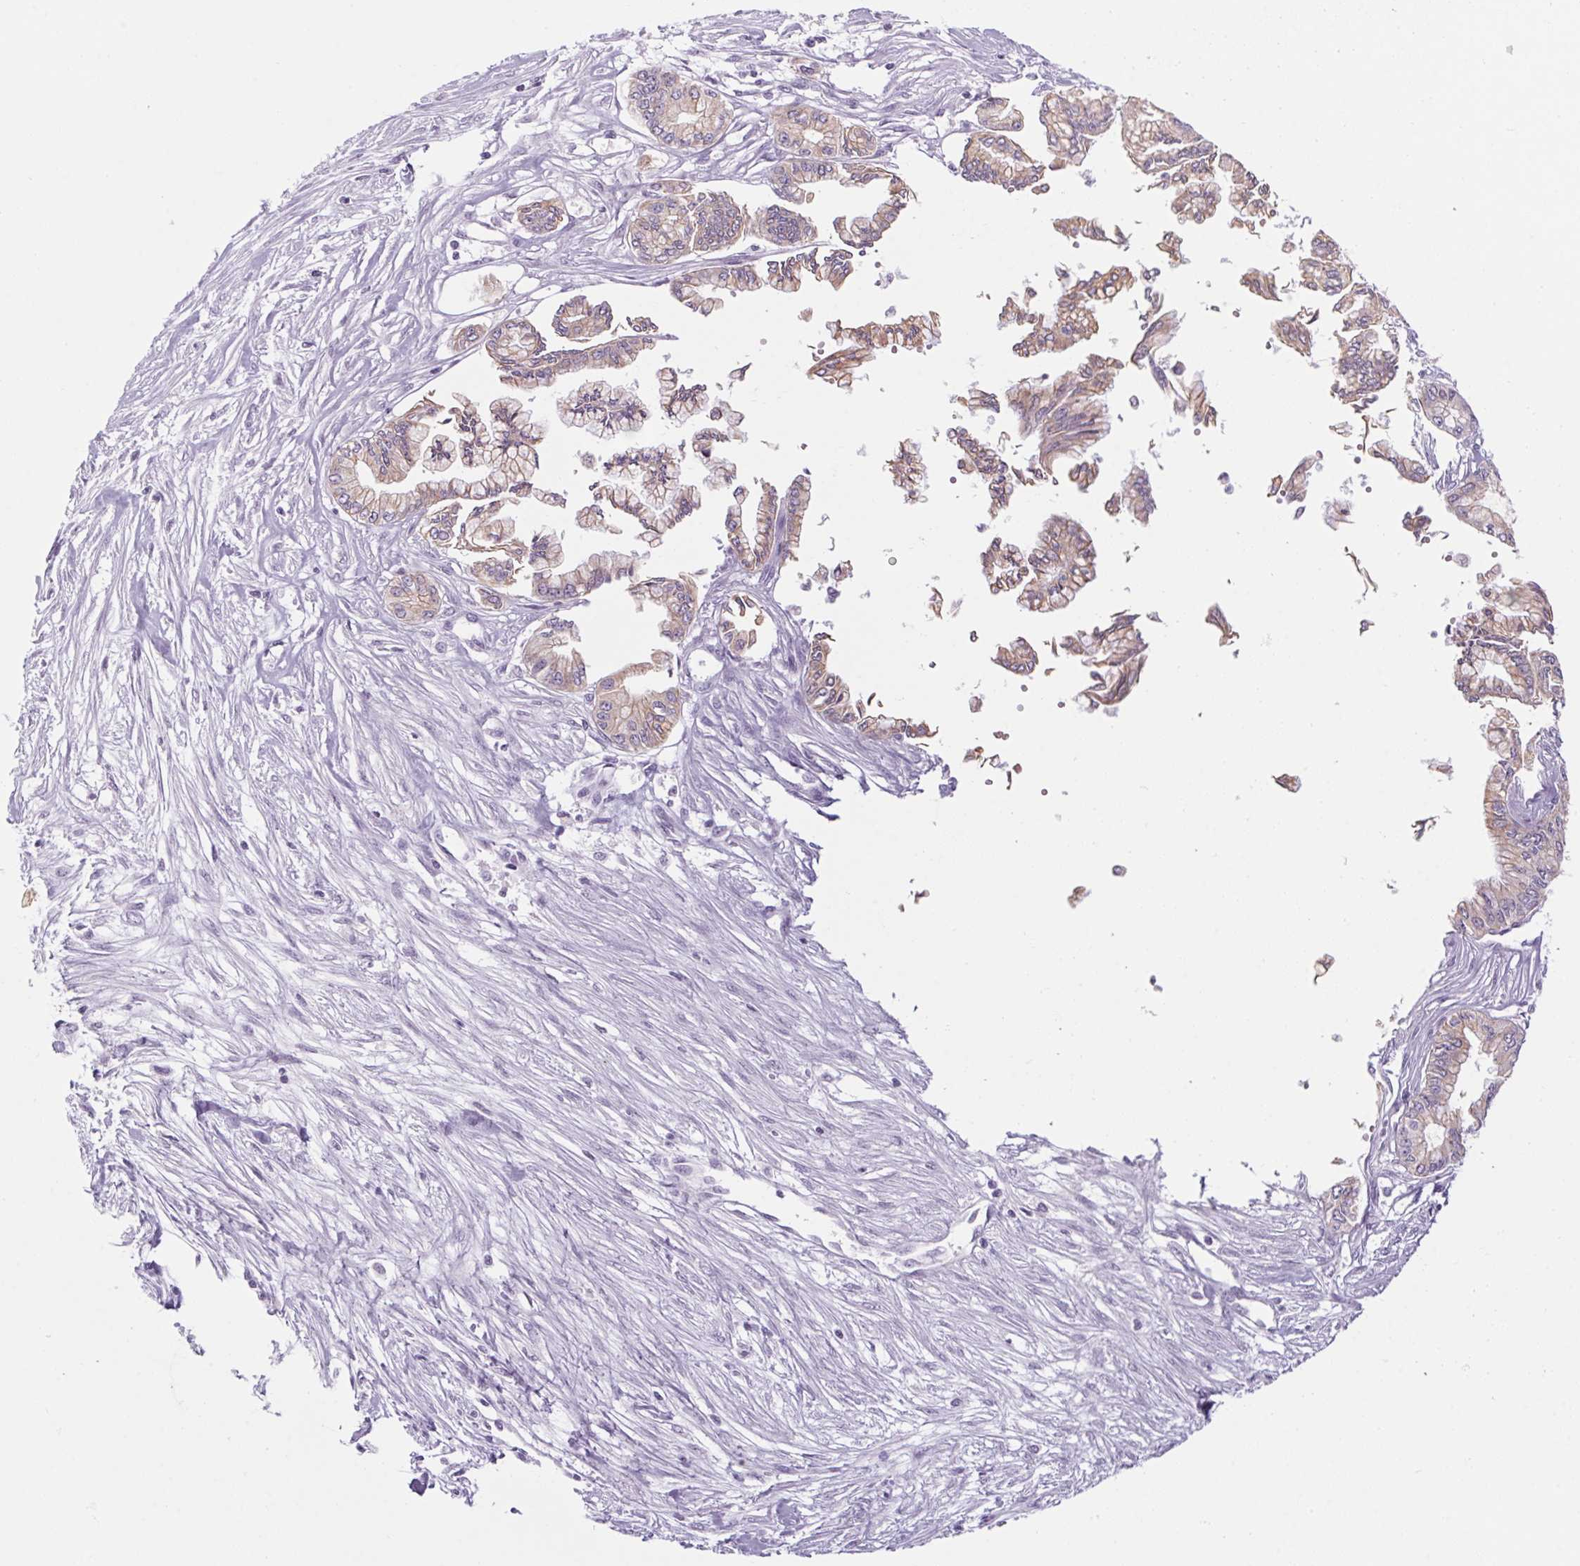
{"staining": {"intensity": "weak", "quantity": ">75%", "location": "cytoplasmic/membranous"}, "tissue": "pancreatic cancer", "cell_type": "Tumor cells", "image_type": "cancer", "snomed": [{"axis": "morphology", "description": "Adenocarcinoma, NOS"}, {"axis": "topography", "description": "Pancreas"}], "caption": "Adenocarcinoma (pancreatic) was stained to show a protein in brown. There is low levels of weak cytoplasmic/membranous expression in approximately >75% of tumor cells. (Brightfield microscopy of DAB IHC at high magnification).", "gene": "RPTN", "patient": {"sex": "female", "age": 68}}